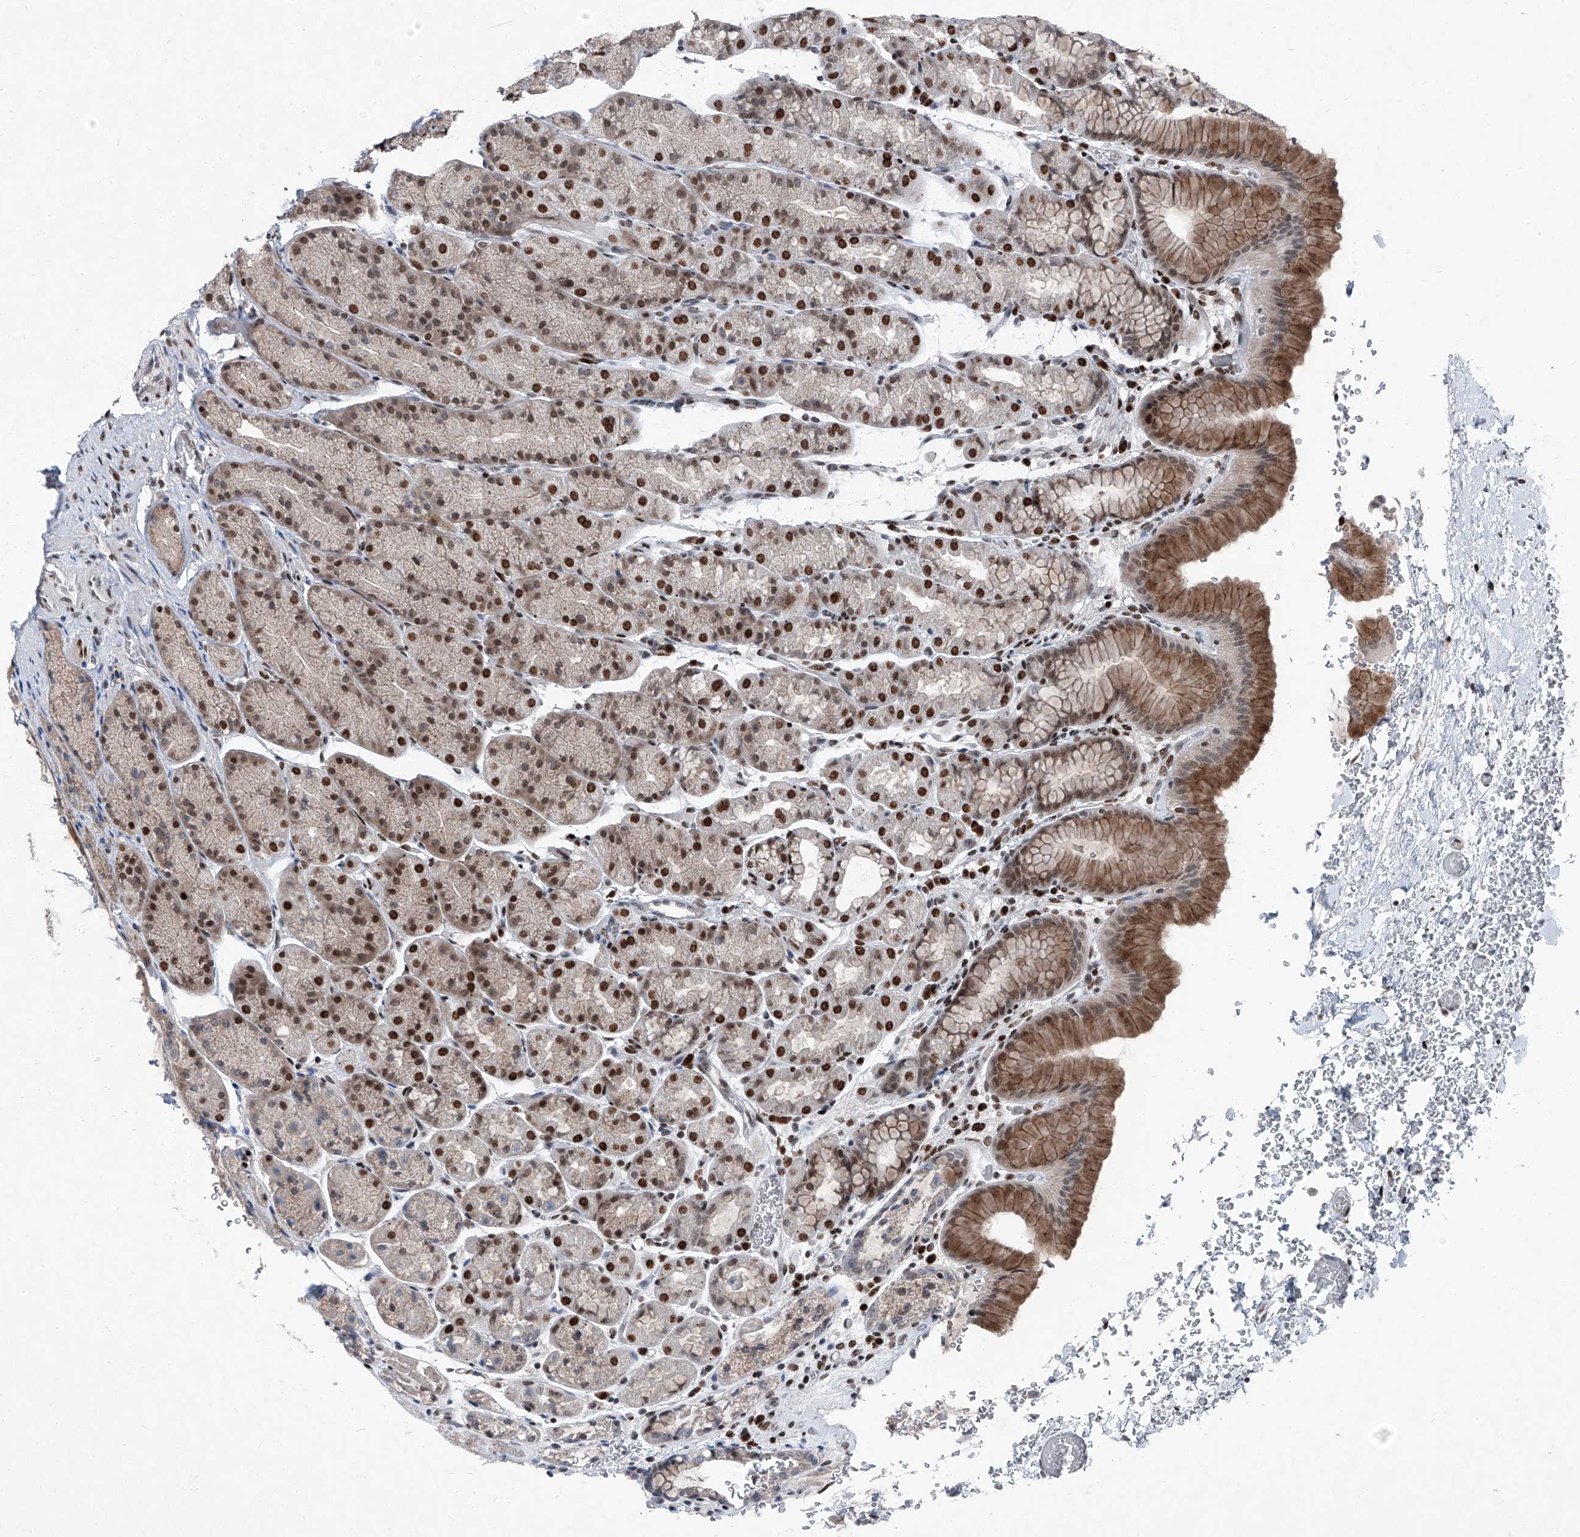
{"staining": {"intensity": "moderate", "quantity": ">75%", "location": "cytoplasmic/membranous,nuclear"}, "tissue": "stomach", "cell_type": "Glandular cells", "image_type": "normal", "snomed": [{"axis": "morphology", "description": "Normal tissue, NOS"}, {"axis": "topography", "description": "Stomach"}], "caption": "Glandular cells show medium levels of moderate cytoplasmic/membranous,nuclear positivity in about >75% of cells in unremarkable stomach.", "gene": "BMI1", "patient": {"sex": "male", "age": 42}}